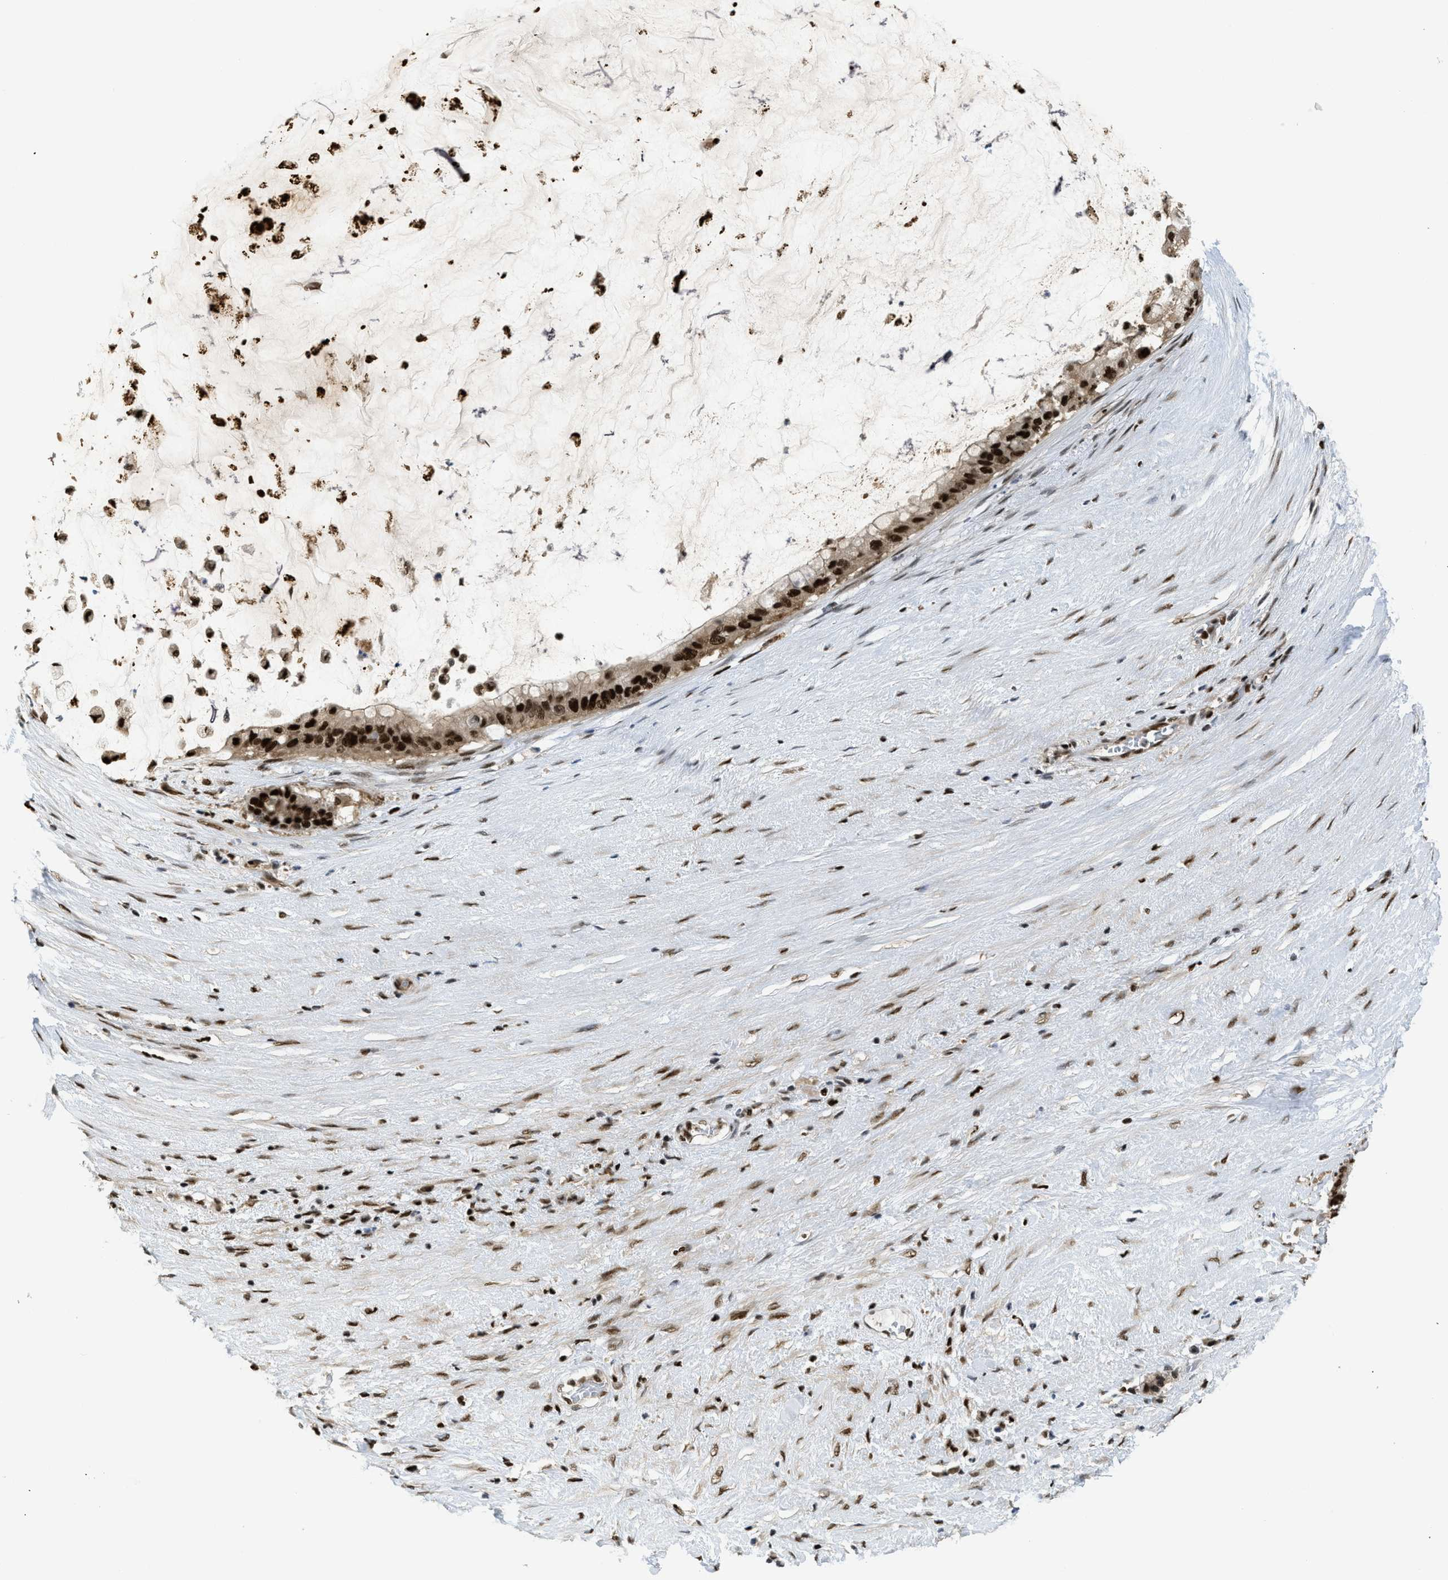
{"staining": {"intensity": "strong", "quantity": ">75%", "location": "nuclear"}, "tissue": "pancreatic cancer", "cell_type": "Tumor cells", "image_type": "cancer", "snomed": [{"axis": "morphology", "description": "Adenocarcinoma, NOS"}, {"axis": "topography", "description": "Pancreas"}], "caption": "A micrograph showing strong nuclear staining in approximately >75% of tumor cells in pancreatic cancer (adenocarcinoma), as visualized by brown immunohistochemical staining.", "gene": "RFX5", "patient": {"sex": "male", "age": 41}}